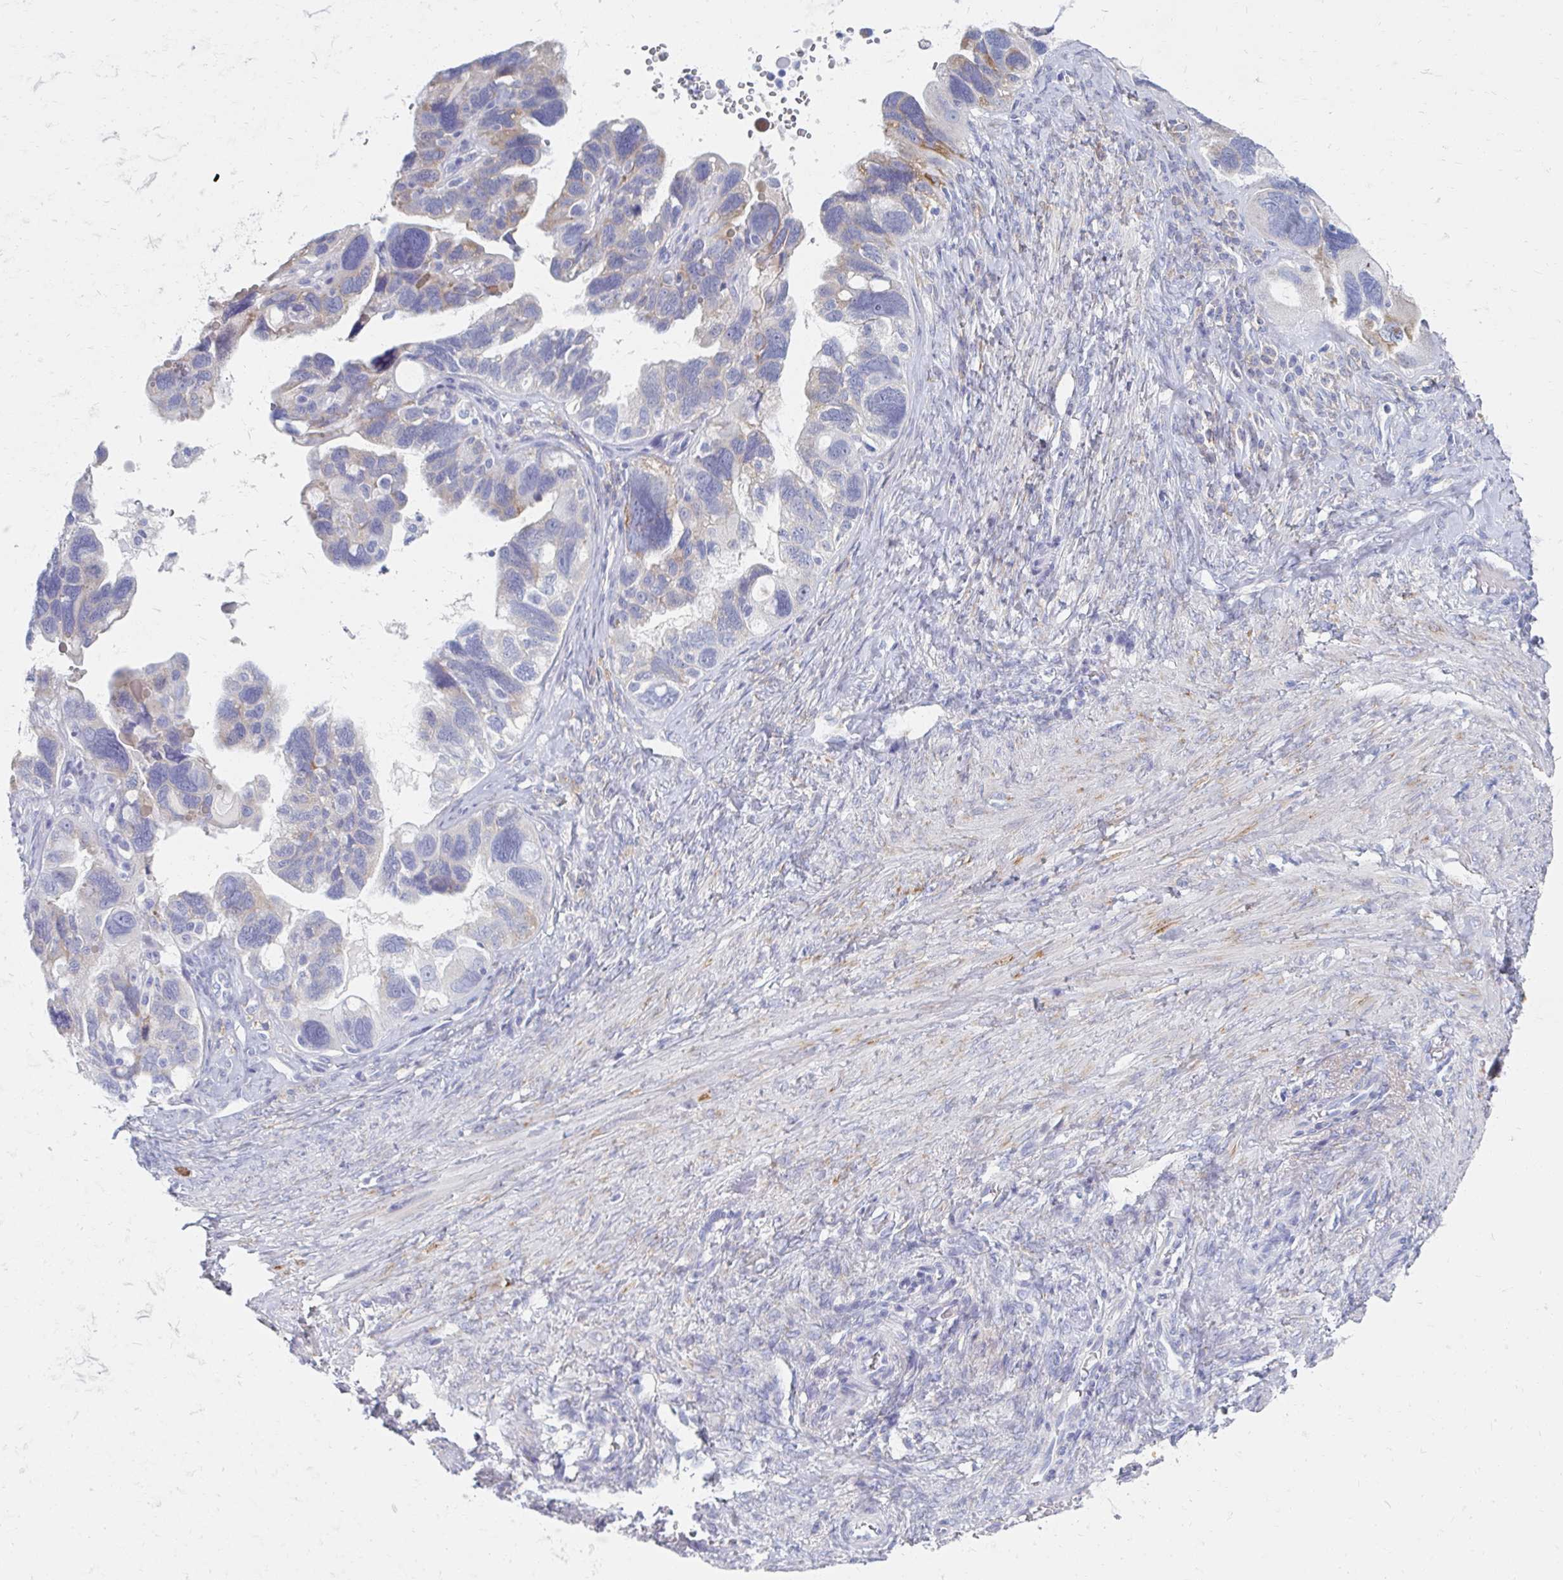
{"staining": {"intensity": "moderate", "quantity": "<25%", "location": "cytoplasmic/membranous"}, "tissue": "ovarian cancer", "cell_type": "Tumor cells", "image_type": "cancer", "snomed": [{"axis": "morphology", "description": "Cystadenocarcinoma, serous, NOS"}, {"axis": "topography", "description": "Ovary"}], "caption": "Human serous cystadenocarcinoma (ovarian) stained for a protein (brown) displays moderate cytoplasmic/membranous positive expression in approximately <25% of tumor cells.", "gene": "MYLK2", "patient": {"sex": "female", "age": 60}}